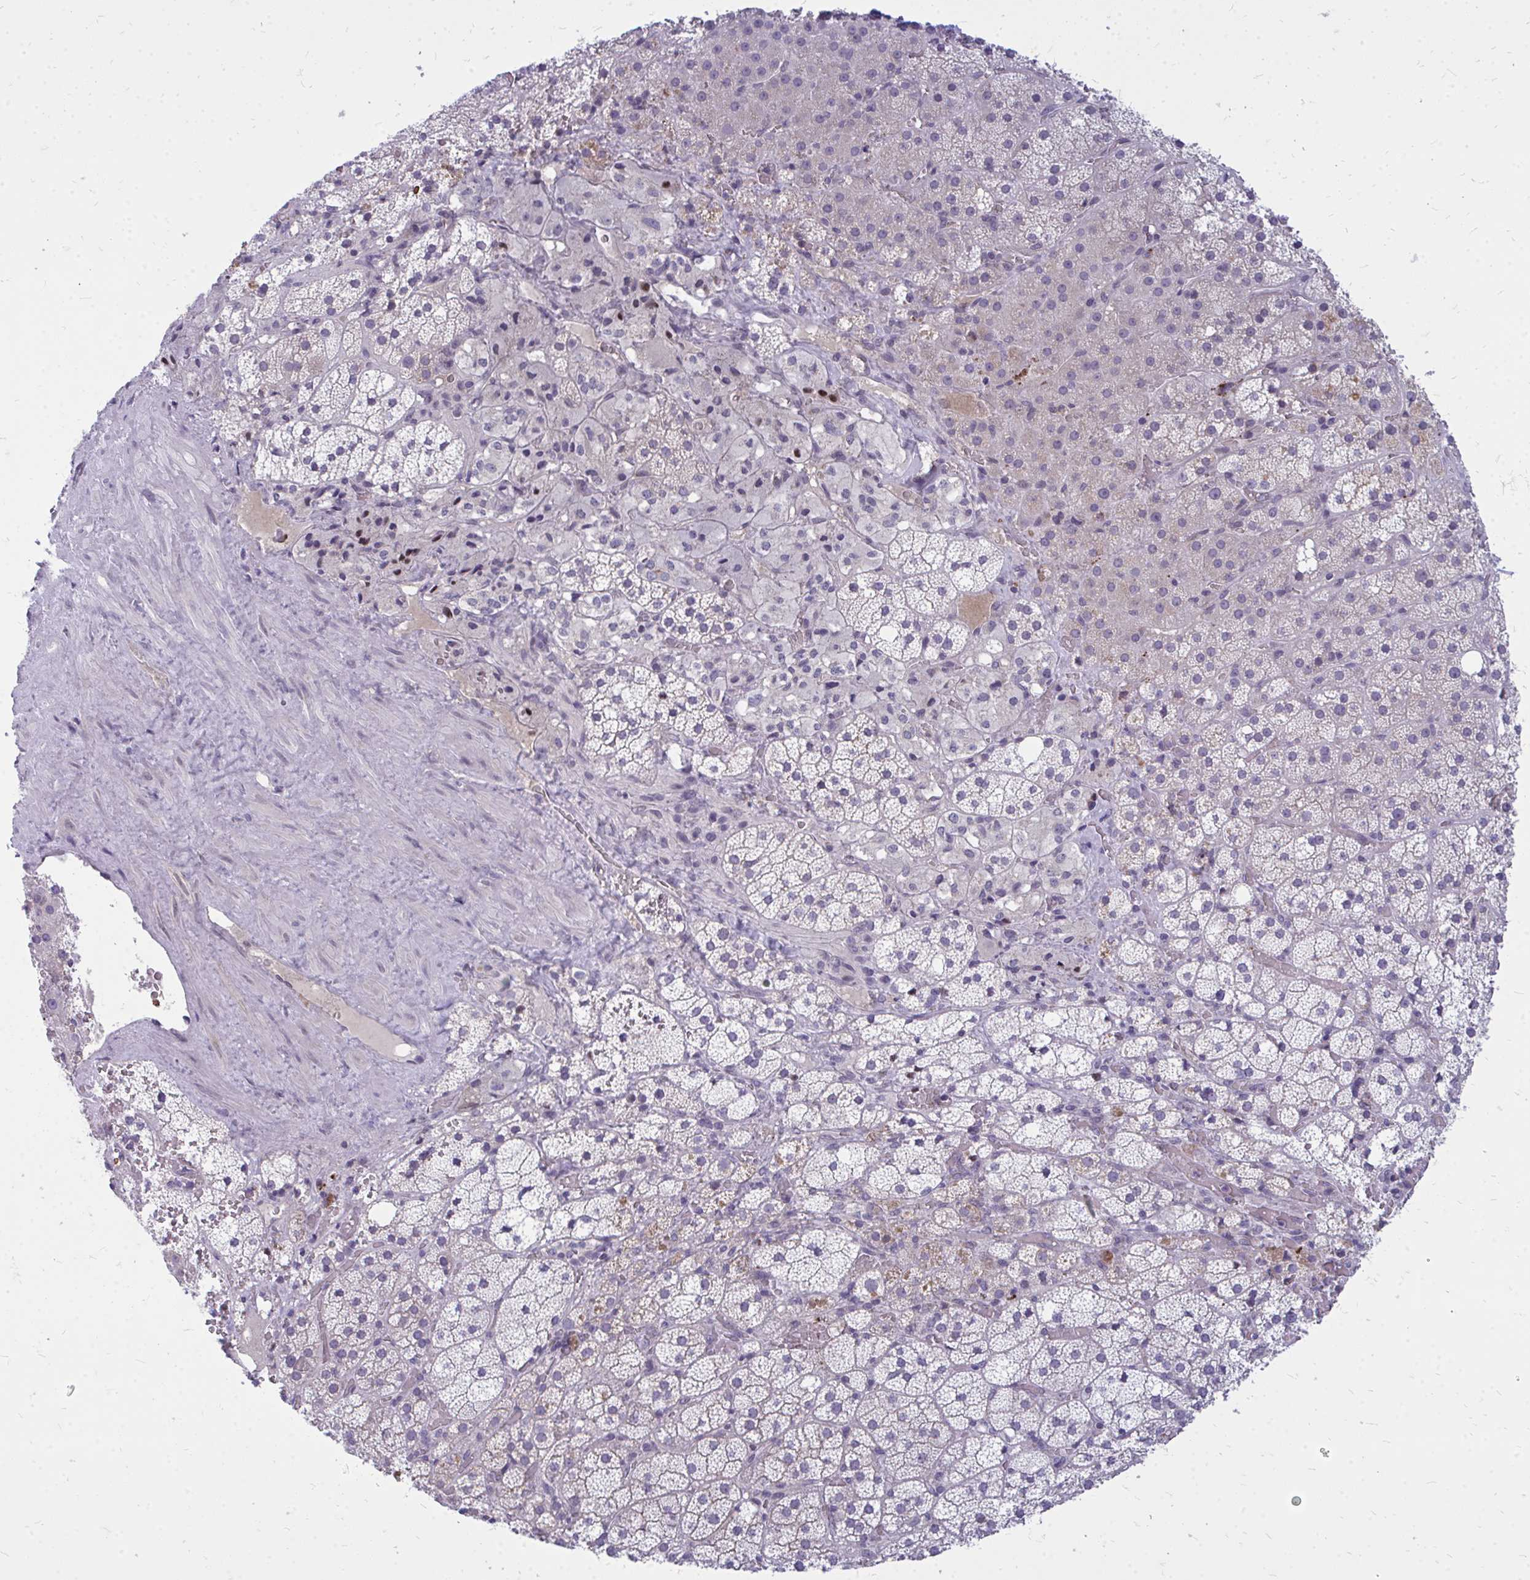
{"staining": {"intensity": "negative", "quantity": "none", "location": "none"}, "tissue": "adrenal gland", "cell_type": "Glandular cells", "image_type": "normal", "snomed": [{"axis": "morphology", "description": "Normal tissue, NOS"}, {"axis": "topography", "description": "Adrenal gland"}], "caption": "Immunohistochemistry (IHC) of benign adrenal gland reveals no expression in glandular cells.", "gene": "ACSL5", "patient": {"sex": "male", "age": 53}}